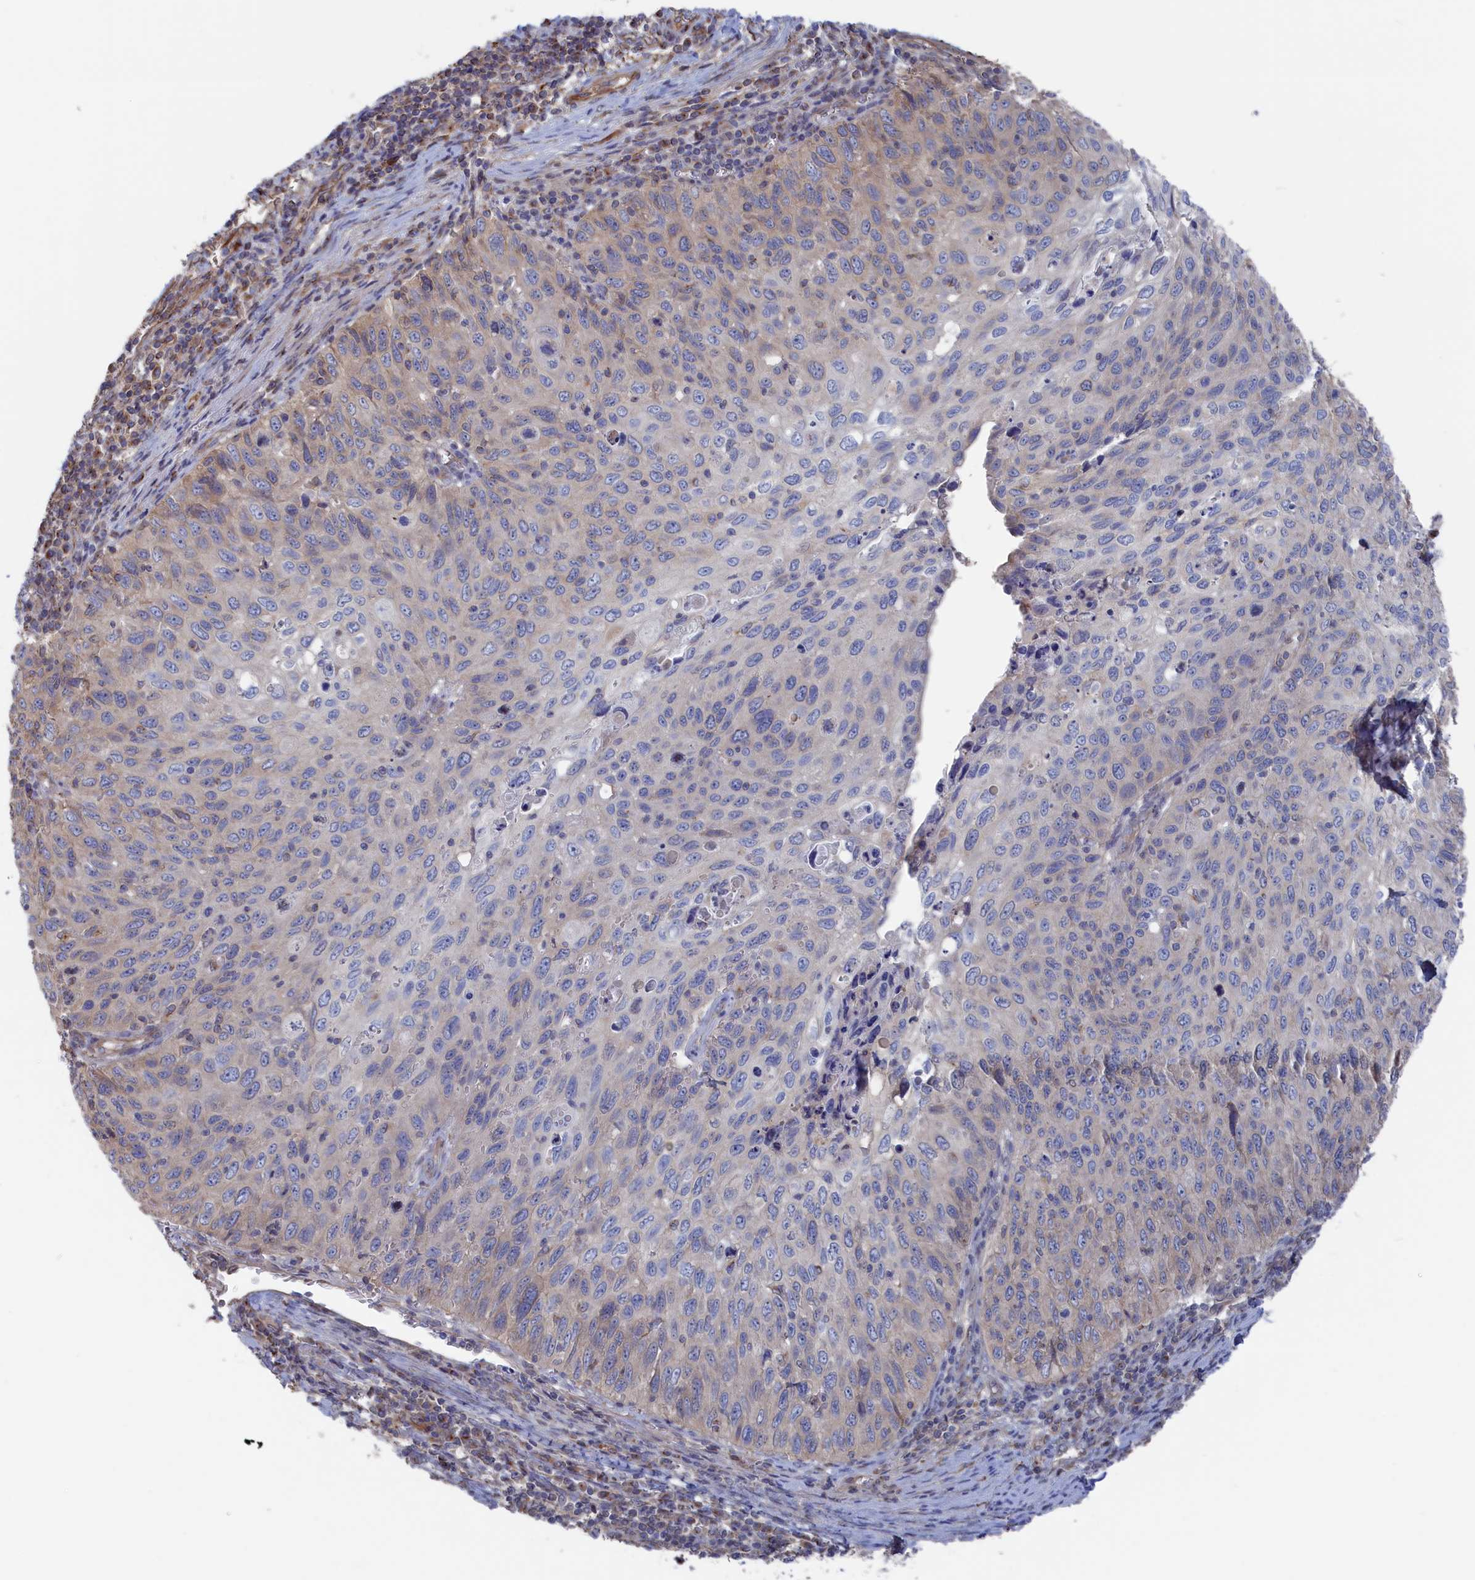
{"staining": {"intensity": "negative", "quantity": "none", "location": "none"}, "tissue": "cervical cancer", "cell_type": "Tumor cells", "image_type": "cancer", "snomed": [{"axis": "morphology", "description": "Squamous cell carcinoma, NOS"}, {"axis": "topography", "description": "Cervix"}], "caption": "Immunohistochemistry micrograph of neoplastic tissue: human cervical cancer (squamous cell carcinoma) stained with DAB displays no significant protein expression in tumor cells.", "gene": "NUTF2", "patient": {"sex": "female", "age": 70}}